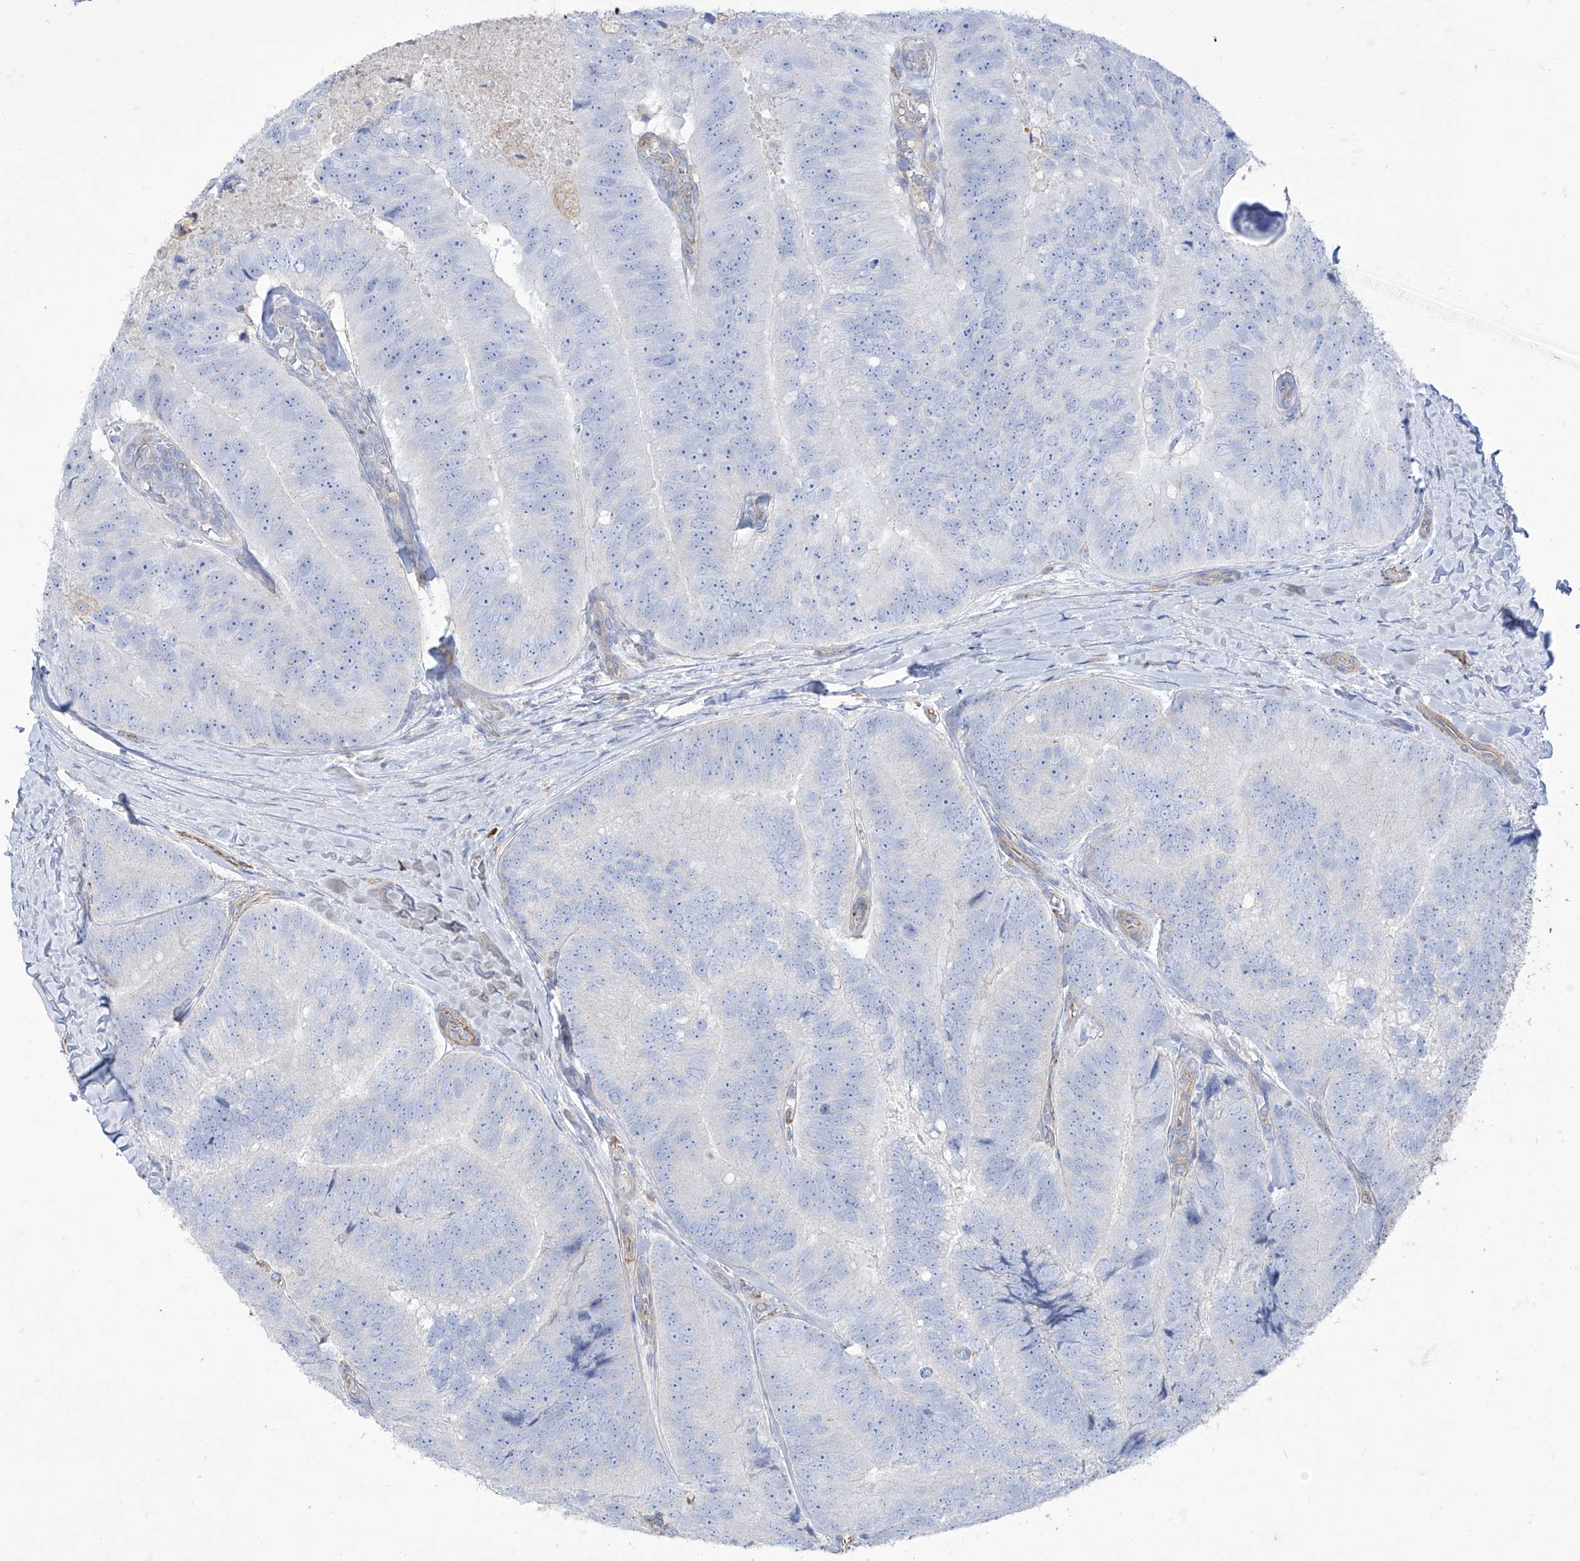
{"staining": {"intensity": "negative", "quantity": "none", "location": "none"}, "tissue": "prostate cancer", "cell_type": "Tumor cells", "image_type": "cancer", "snomed": [{"axis": "morphology", "description": "Adenocarcinoma, High grade"}, {"axis": "topography", "description": "Prostate"}], "caption": "A photomicrograph of human prostate high-grade adenocarcinoma is negative for staining in tumor cells.", "gene": "C1orf74", "patient": {"sex": "male", "age": 70}}